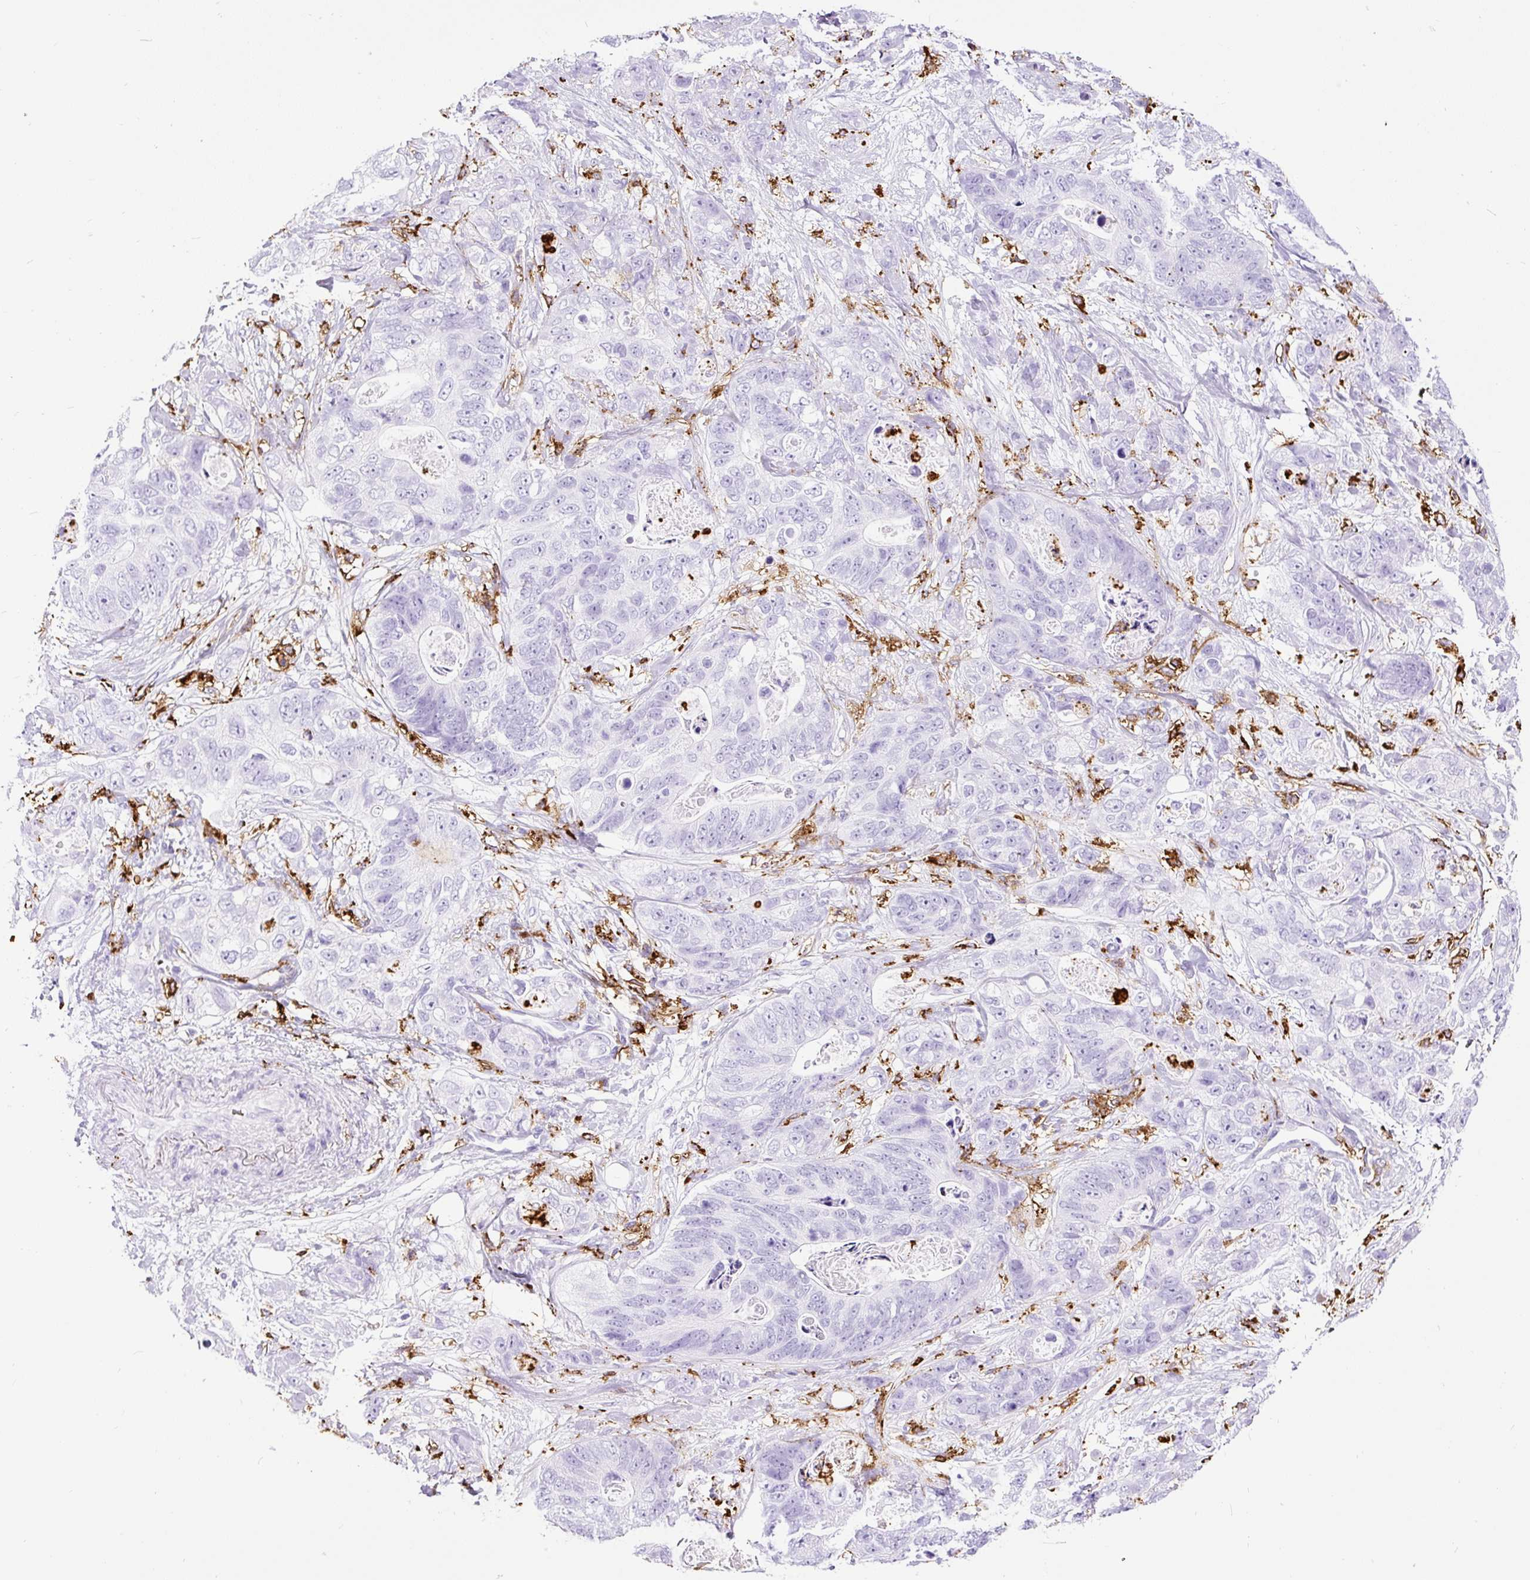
{"staining": {"intensity": "negative", "quantity": "none", "location": "none"}, "tissue": "stomach cancer", "cell_type": "Tumor cells", "image_type": "cancer", "snomed": [{"axis": "morphology", "description": "Normal tissue, NOS"}, {"axis": "morphology", "description": "Adenocarcinoma, NOS"}, {"axis": "topography", "description": "Stomach"}], "caption": "IHC photomicrograph of stomach adenocarcinoma stained for a protein (brown), which exhibits no positivity in tumor cells. (DAB IHC with hematoxylin counter stain).", "gene": "HLA-DRA", "patient": {"sex": "female", "age": 89}}